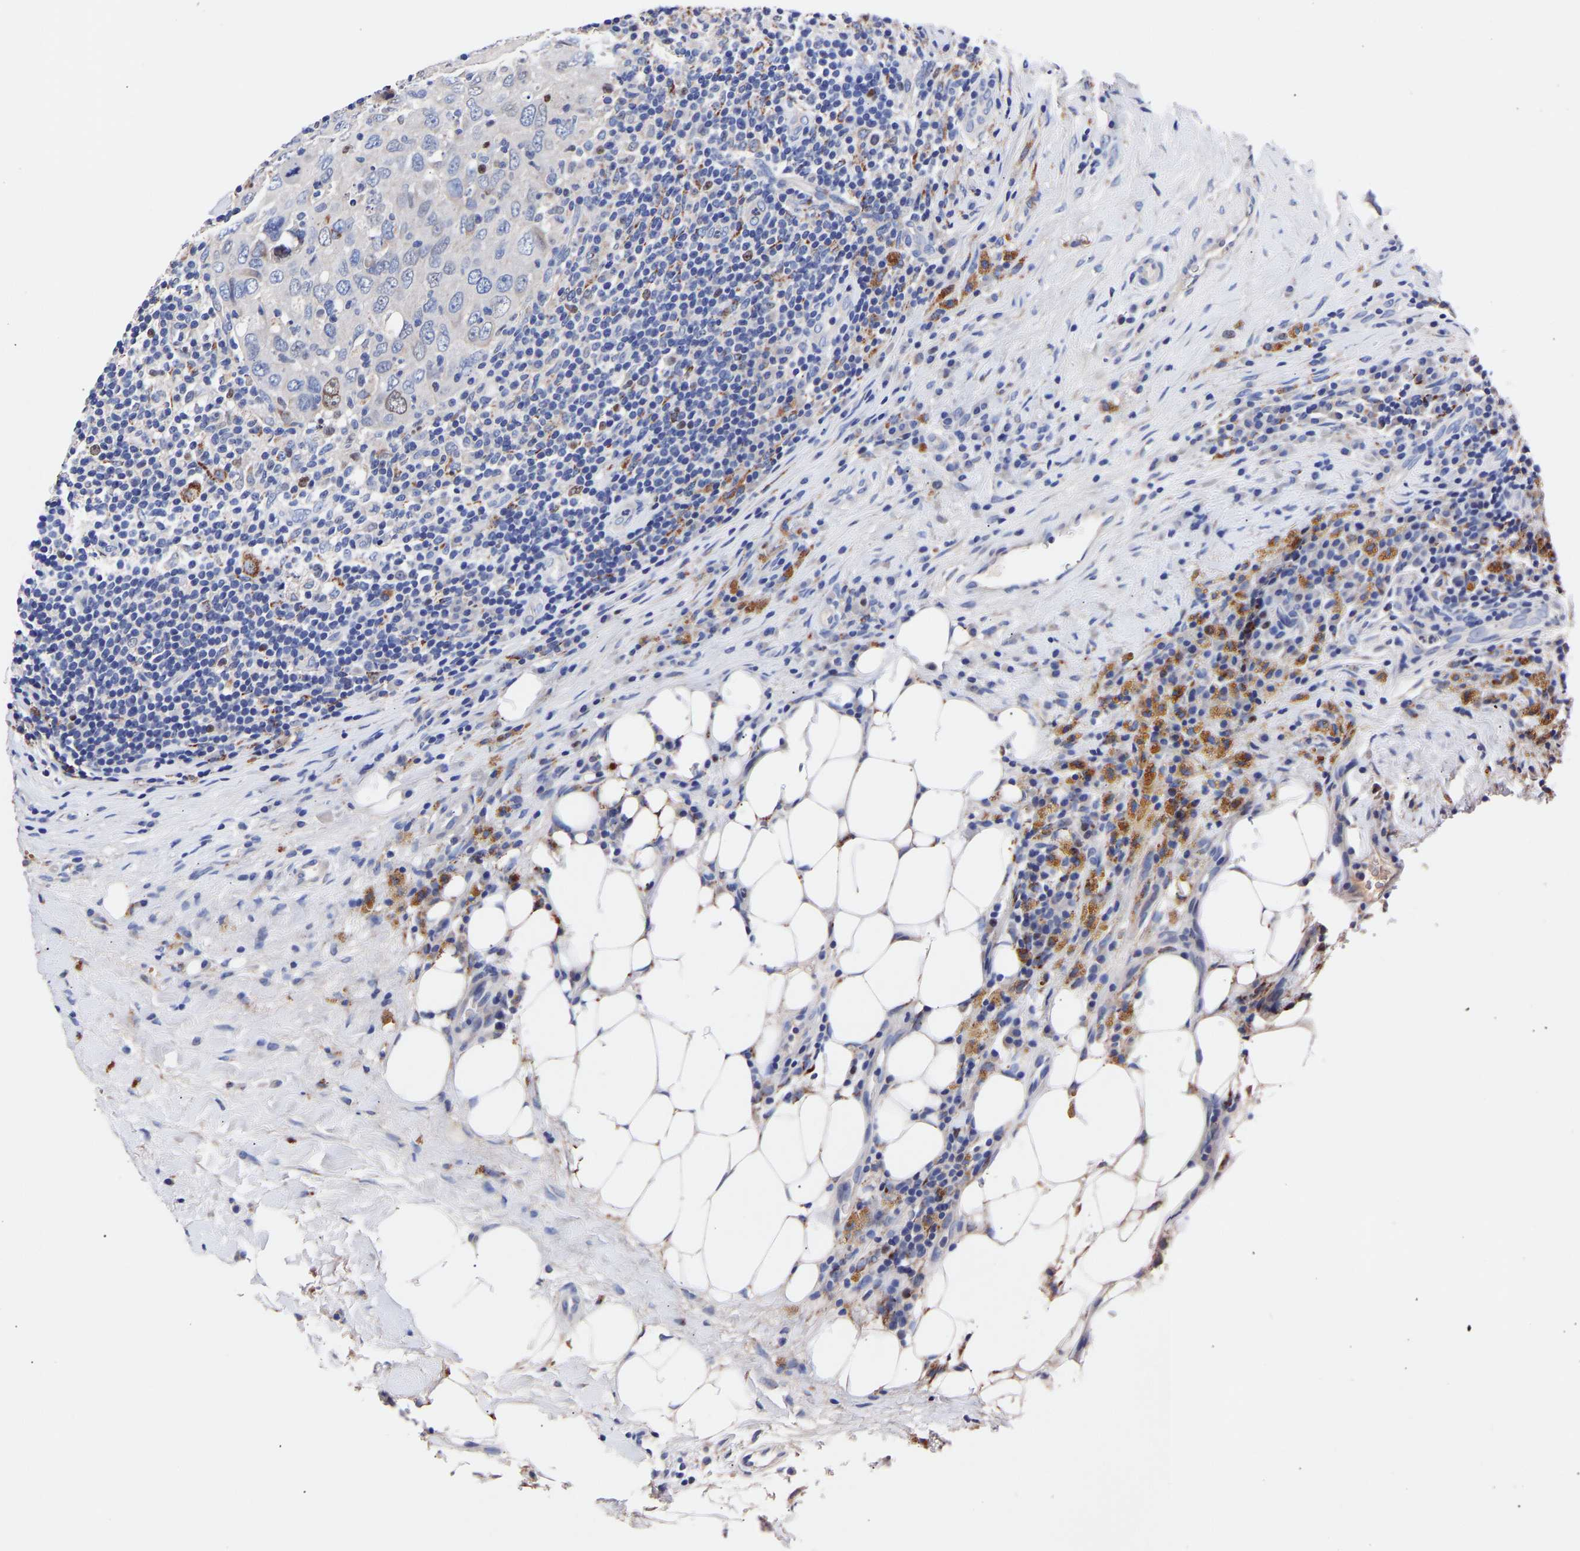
{"staining": {"intensity": "weak", "quantity": "<25%", "location": "nuclear"}, "tissue": "breast cancer", "cell_type": "Tumor cells", "image_type": "cancer", "snomed": [{"axis": "morphology", "description": "Duct carcinoma"}, {"axis": "topography", "description": "Breast"}], "caption": "This is a image of IHC staining of breast intraductal carcinoma, which shows no staining in tumor cells.", "gene": "SEM1", "patient": {"sex": "female", "age": 37}}